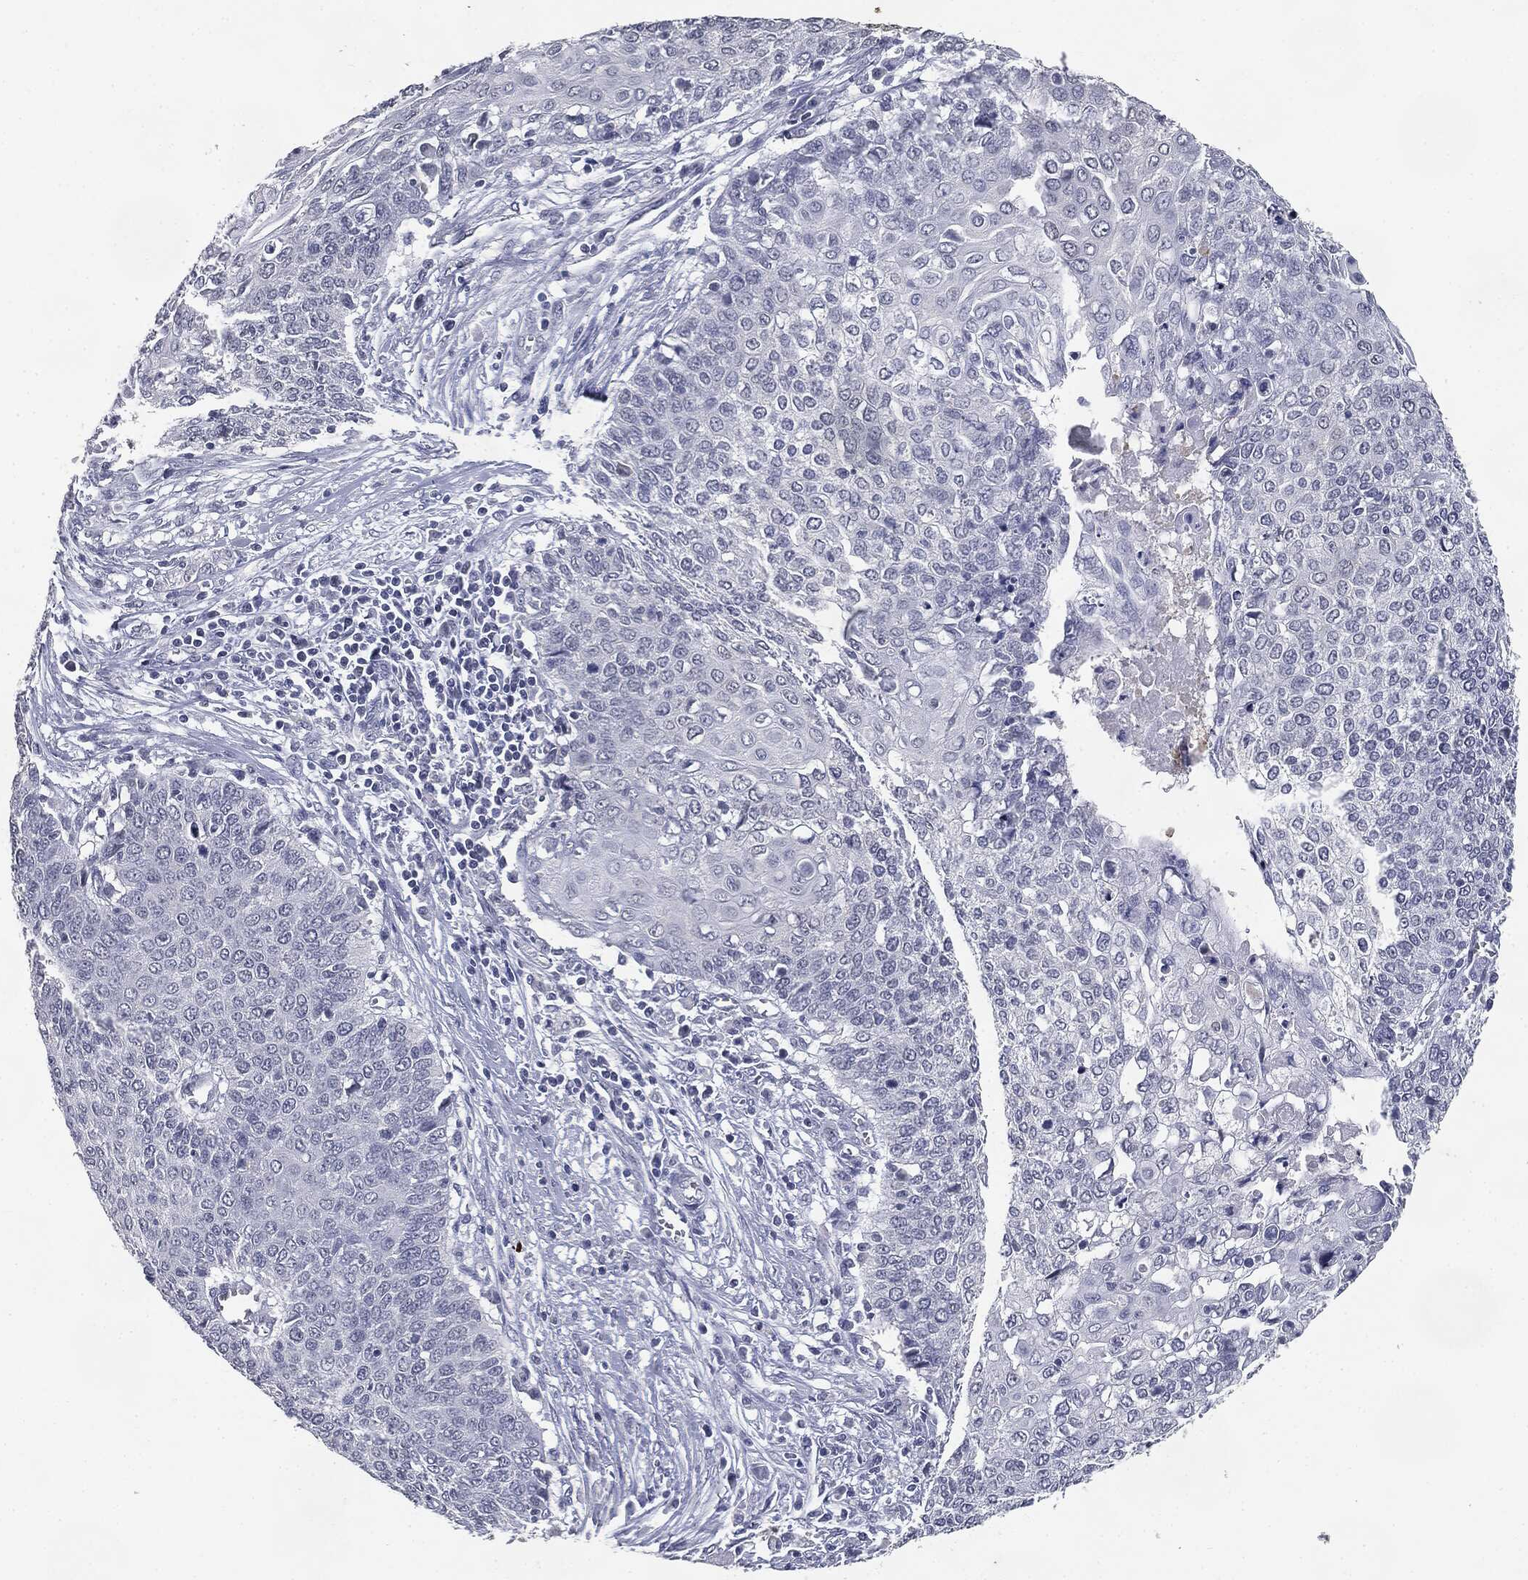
{"staining": {"intensity": "negative", "quantity": "none", "location": "none"}, "tissue": "cervical cancer", "cell_type": "Tumor cells", "image_type": "cancer", "snomed": [{"axis": "morphology", "description": "Squamous cell carcinoma, NOS"}, {"axis": "topography", "description": "Cervix"}], "caption": "High power microscopy micrograph of an IHC image of squamous cell carcinoma (cervical), revealing no significant positivity in tumor cells. Nuclei are stained in blue.", "gene": "SLC2A2", "patient": {"sex": "female", "age": 39}}